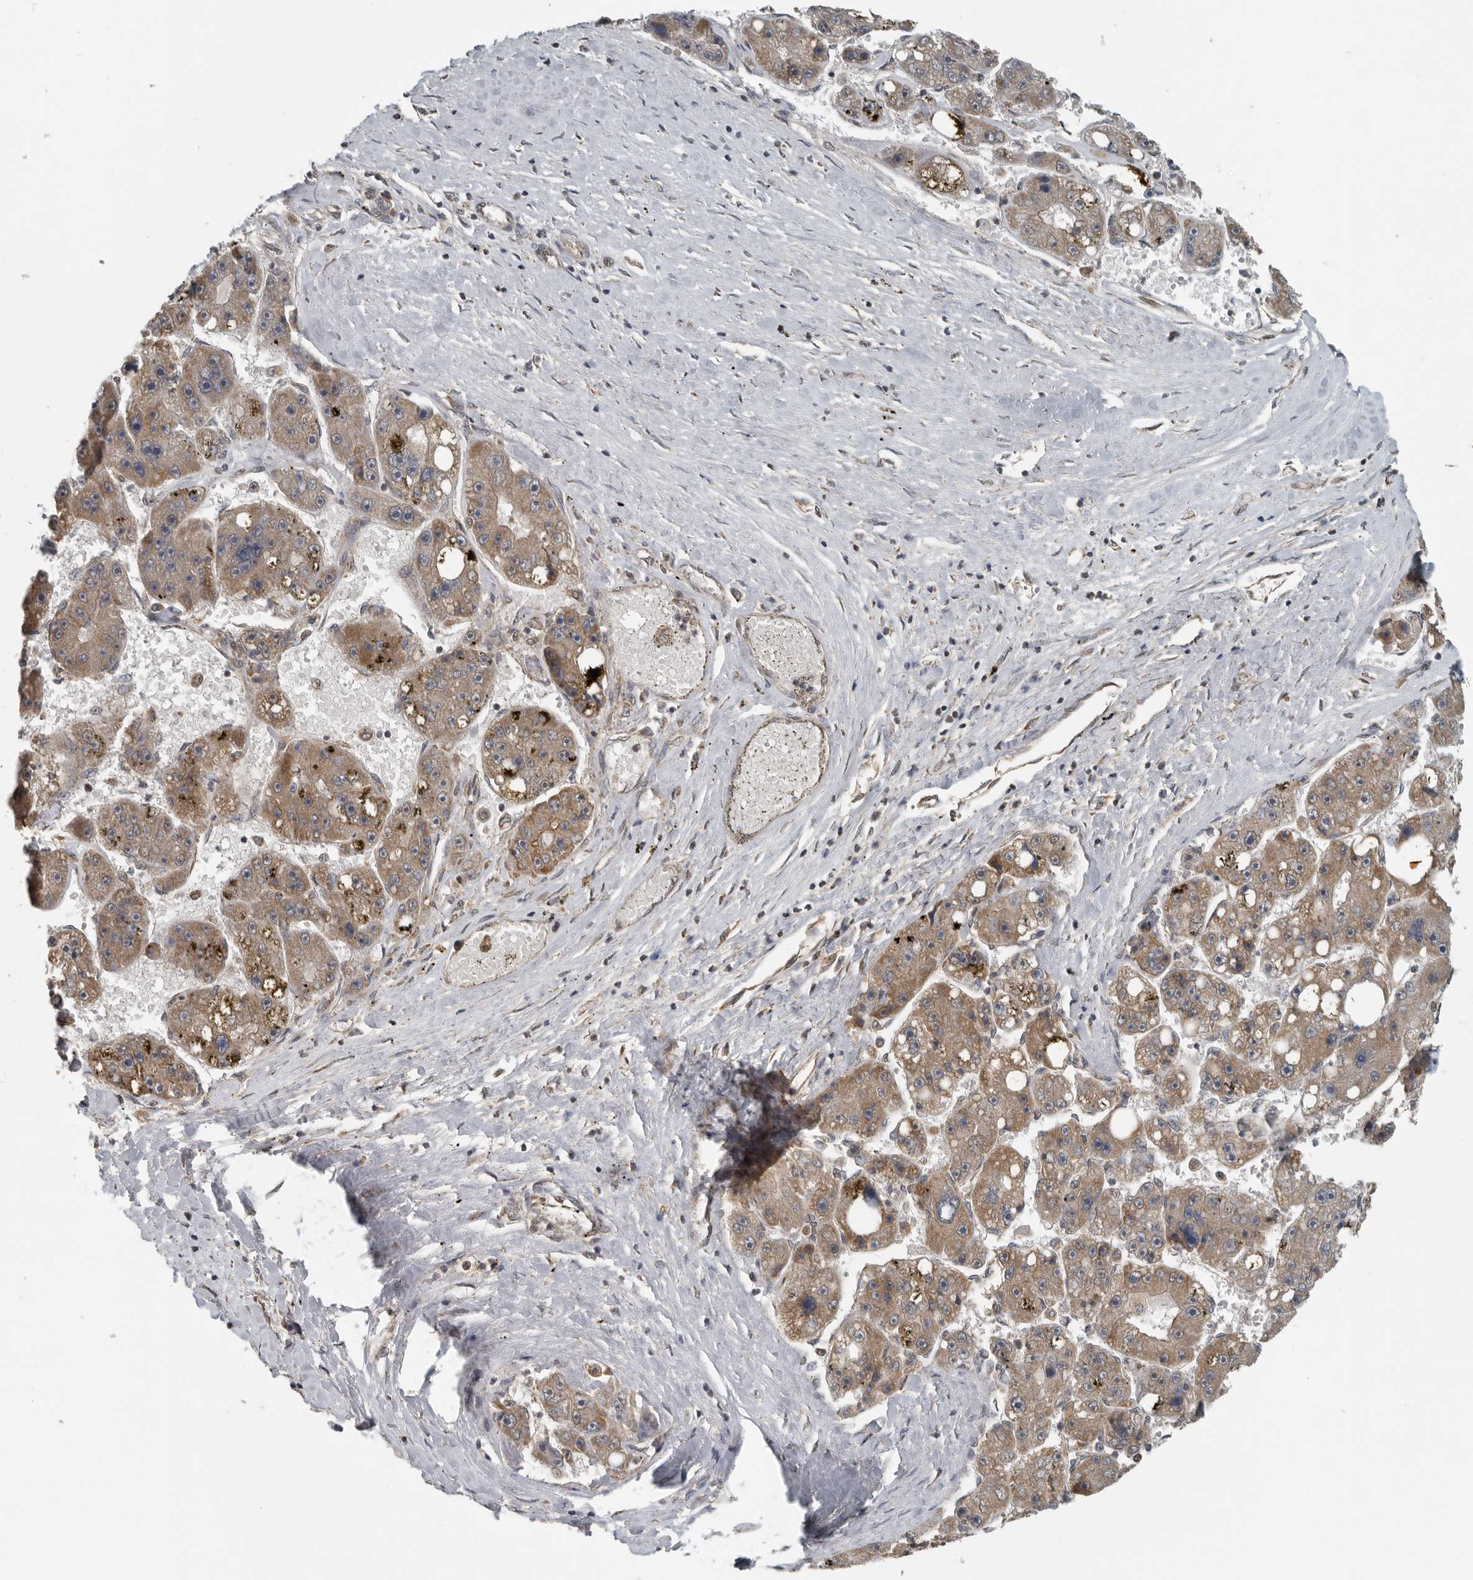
{"staining": {"intensity": "moderate", "quantity": ">75%", "location": "cytoplasmic/membranous"}, "tissue": "liver cancer", "cell_type": "Tumor cells", "image_type": "cancer", "snomed": [{"axis": "morphology", "description": "Carcinoma, Hepatocellular, NOS"}, {"axis": "topography", "description": "Liver"}], "caption": "This micrograph shows immunohistochemistry staining of human liver cancer, with medium moderate cytoplasmic/membranous expression in approximately >75% of tumor cells.", "gene": "AFAP1", "patient": {"sex": "female", "age": 61}}